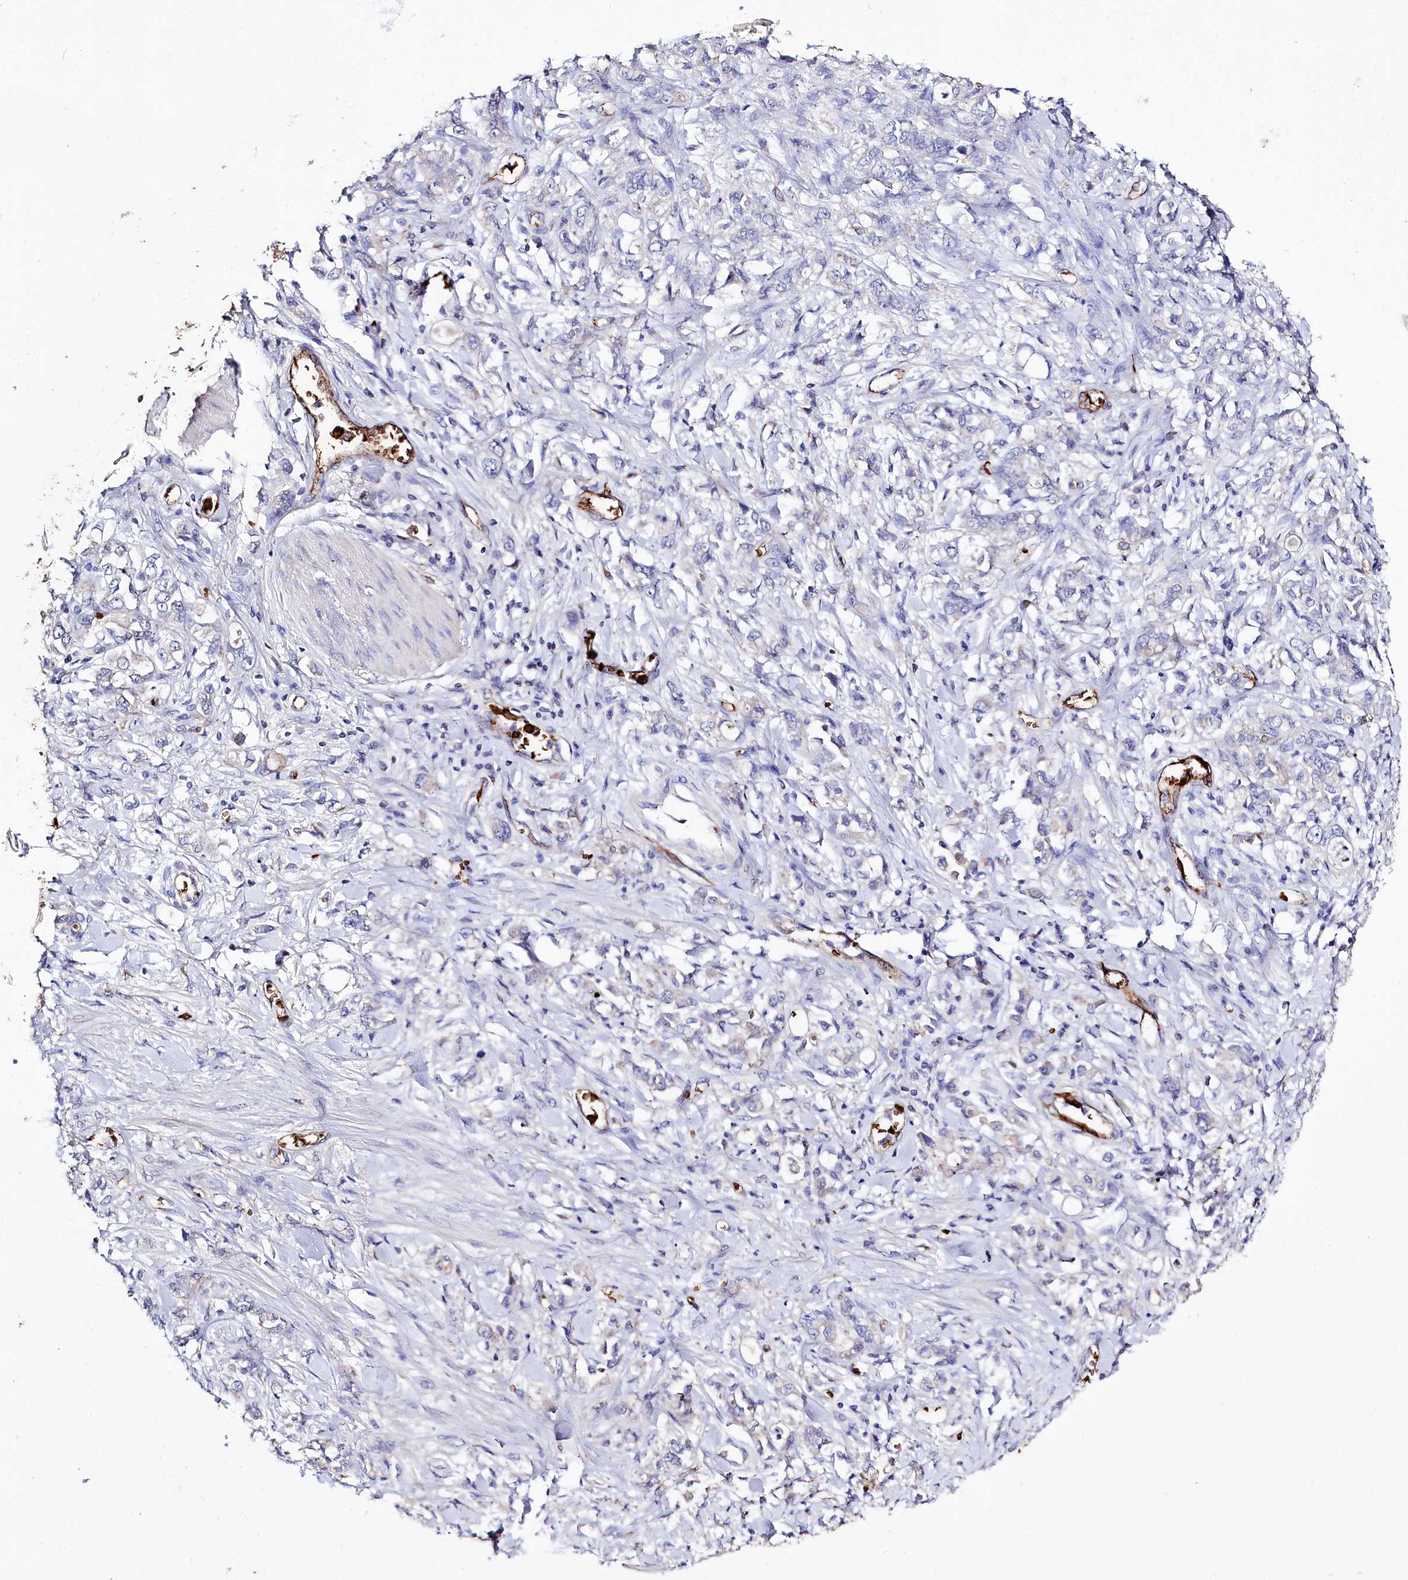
{"staining": {"intensity": "negative", "quantity": "none", "location": "none"}, "tissue": "stomach cancer", "cell_type": "Tumor cells", "image_type": "cancer", "snomed": [{"axis": "morphology", "description": "Adenocarcinoma, NOS"}, {"axis": "topography", "description": "Stomach"}], "caption": "Histopathology image shows no protein staining in tumor cells of stomach cancer tissue. The staining is performed using DAB brown chromogen with nuclei counter-stained in using hematoxylin.", "gene": "RPUSD3", "patient": {"sex": "female", "age": 76}}